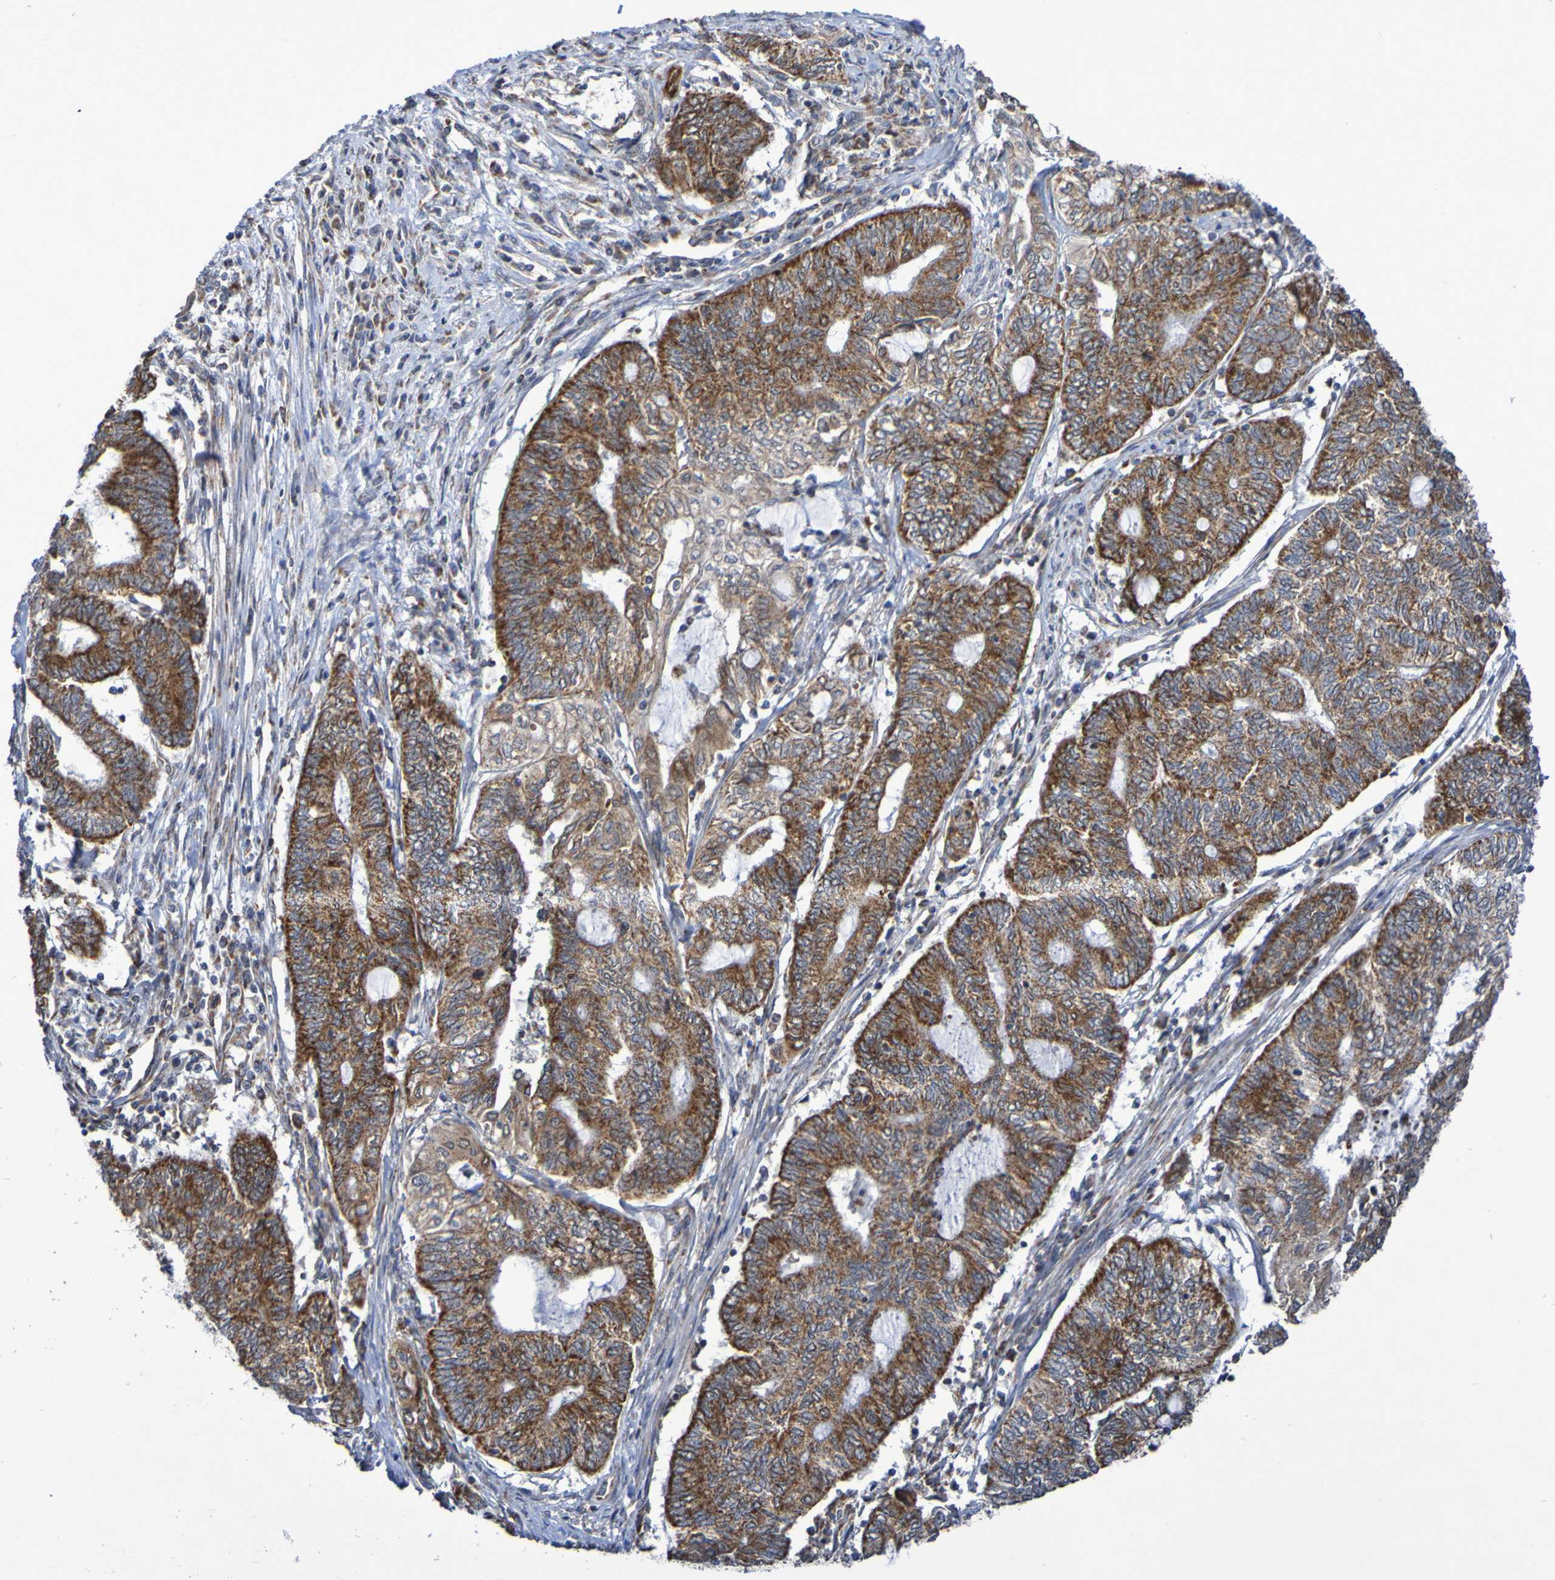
{"staining": {"intensity": "strong", "quantity": ">75%", "location": "cytoplasmic/membranous"}, "tissue": "endometrial cancer", "cell_type": "Tumor cells", "image_type": "cancer", "snomed": [{"axis": "morphology", "description": "Adenocarcinoma, NOS"}, {"axis": "topography", "description": "Uterus"}, {"axis": "topography", "description": "Endometrium"}], "caption": "Brown immunohistochemical staining in endometrial adenocarcinoma shows strong cytoplasmic/membranous staining in about >75% of tumor cells.", "gene": "DVL1", "patient": {"sex": "female", "age": 70}}